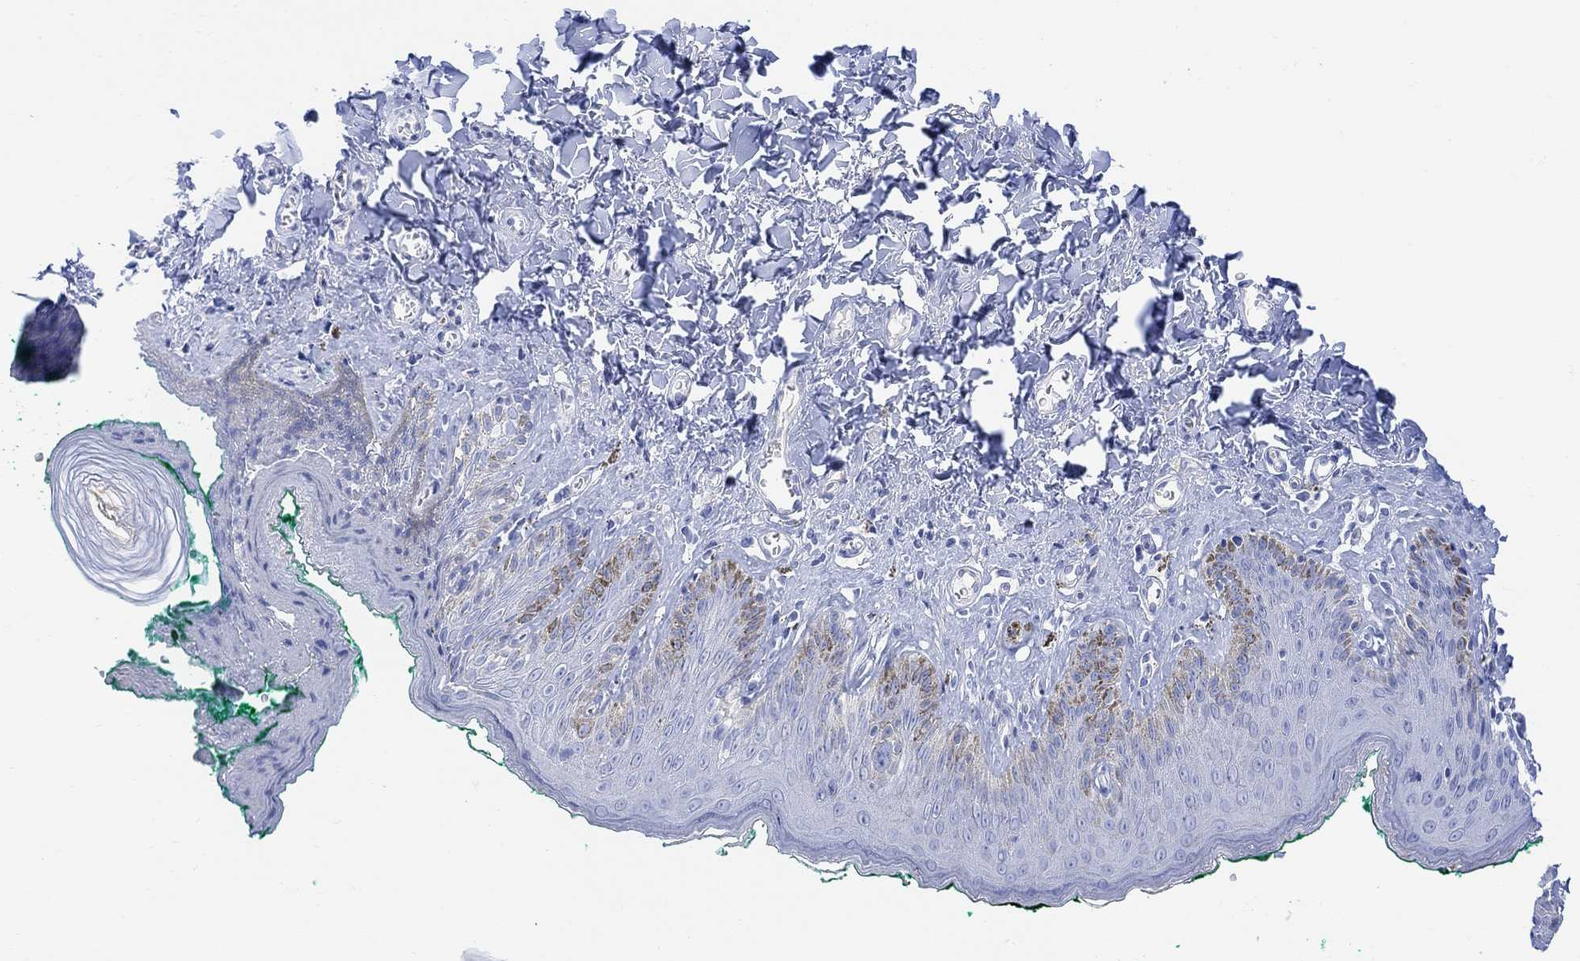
{"staining": {"intensity": "negative", "quantity": "none", "location": "none"}, "tissue": "skin", "cell_type": "Epidermal cells", "image_type": "normal", "snomed": [{"axis": "morphology", "description": "Normal tissue, NOS"}, {"axis": "topography", "description": "Vulva"}], "caption": "This is an immunohistochemistry photomicrograph of normal human skin. There is no expression in epidermal cells.", "gene": "GNG13", "patient": {"sex": "female", "age": 66}}